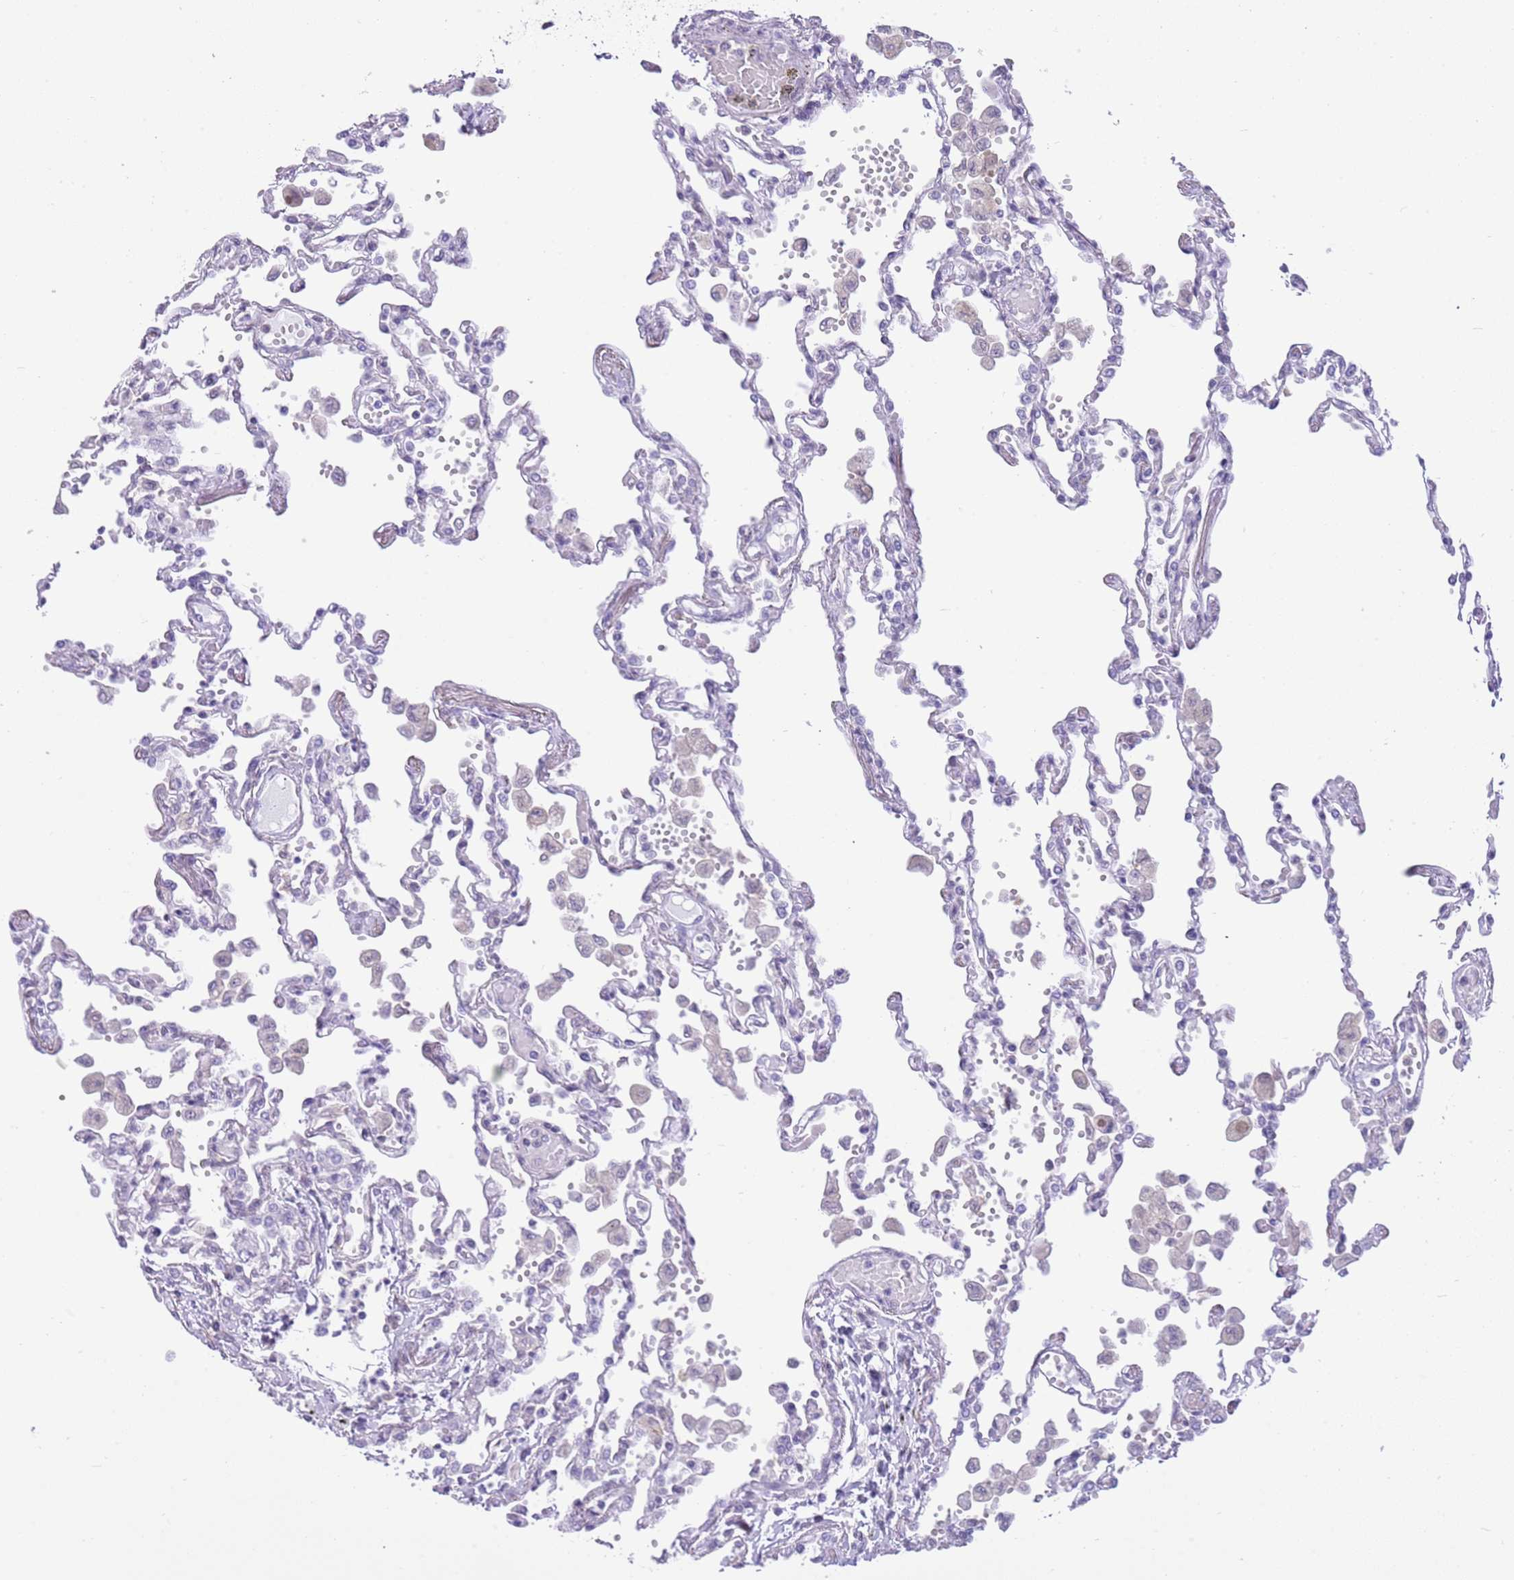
{"staining": {"intensity": "negative", "quantity": "none", "location": "none"}, "tissue": "lung", "cell_type": "Alveolar cells", "image_type": "normal", "snomed": [{"axis": "morphology", "description": "Normal tissue, NOS"}, {"axis": "topography", "description": "Bronchus"}, {"axis": "topography", "description": "Lung"}], "caption": "DAB immunohistochemical staining of normal lung displays no significant staining in alveolar cells.", "gene": "PPP1R17", "patient": {"sex": "female", "age": 49}}